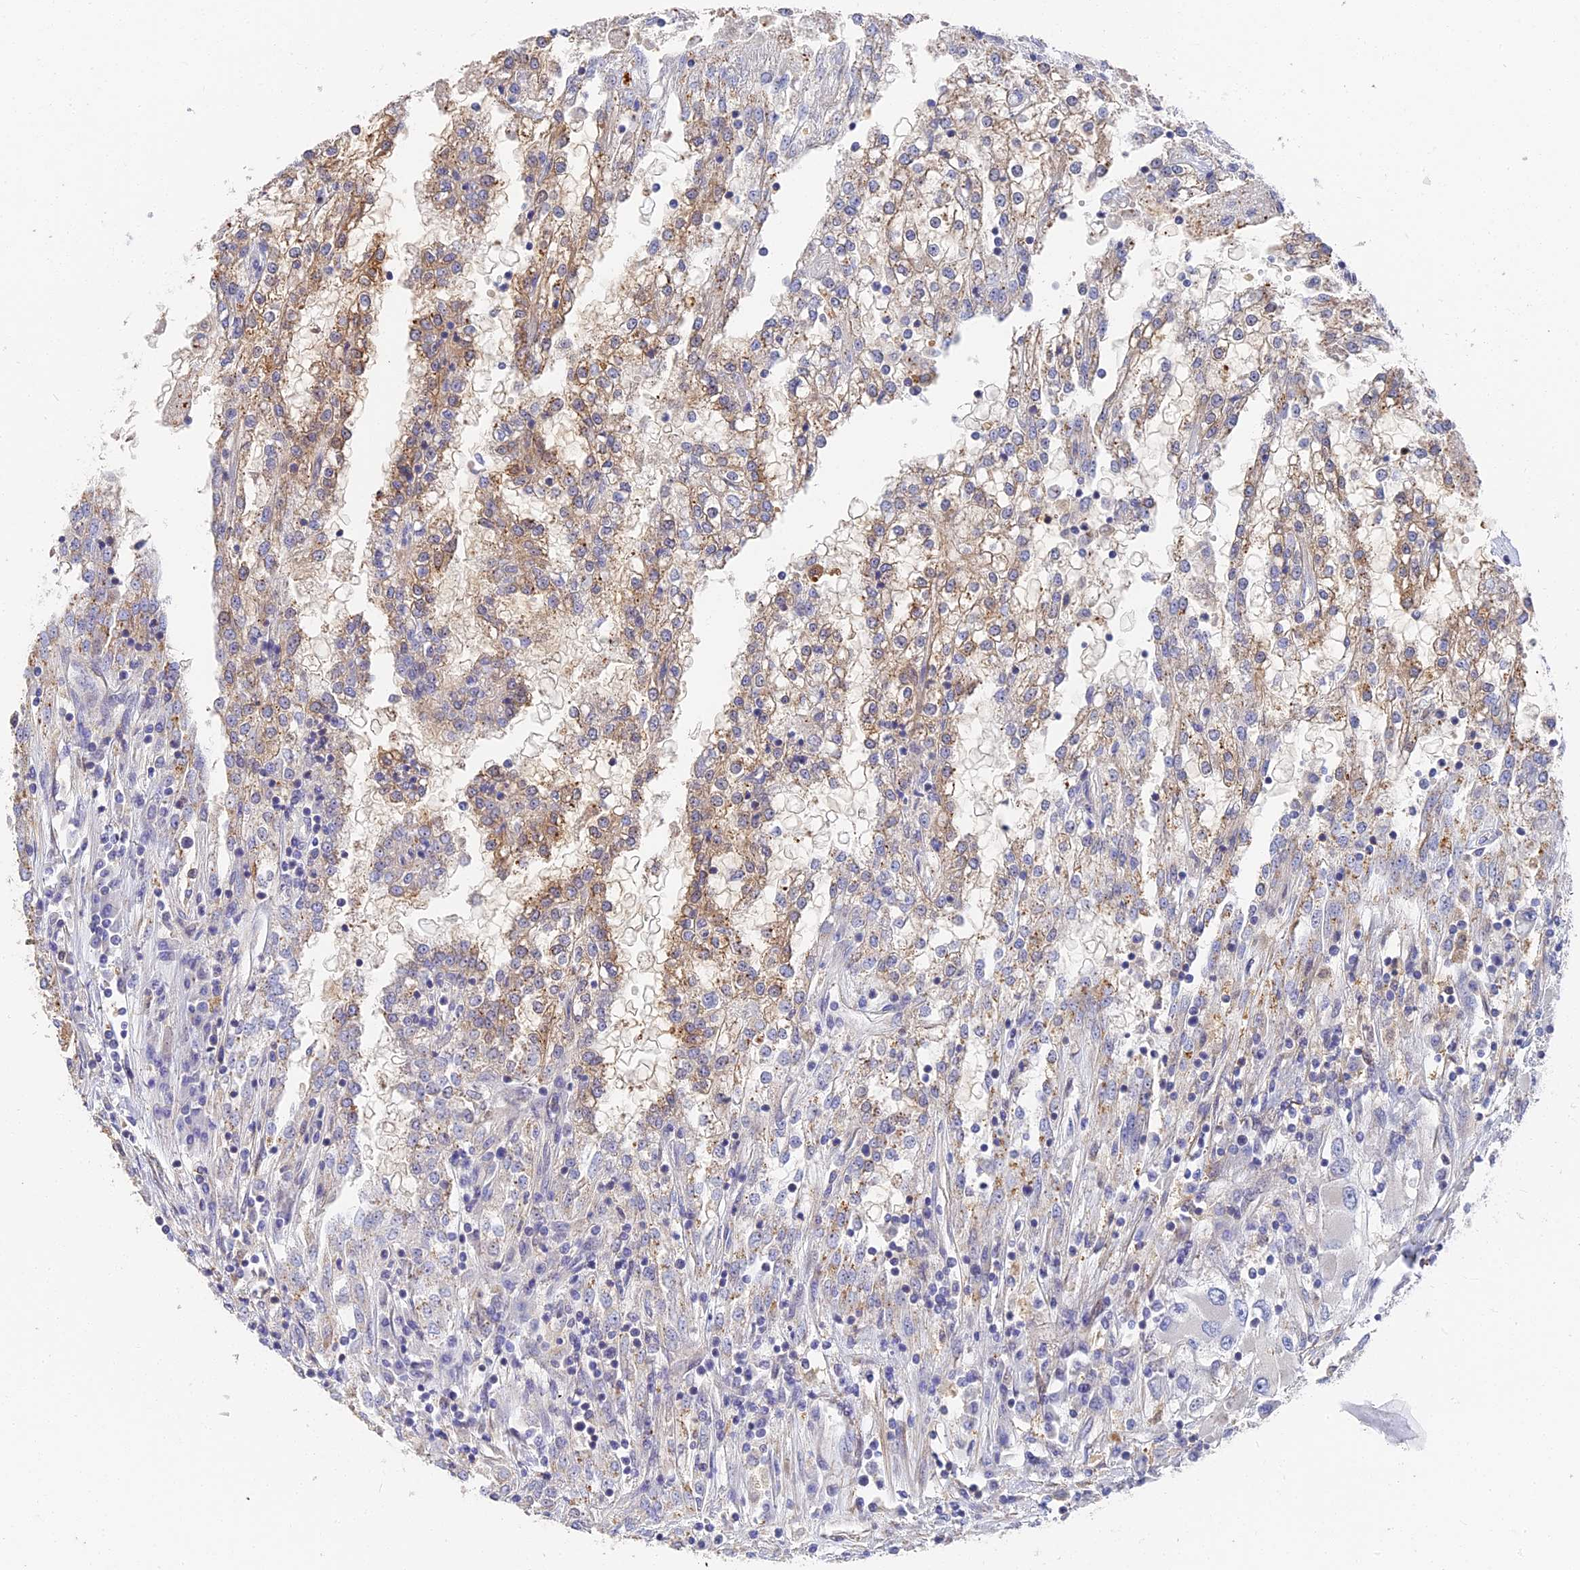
{"staining": {"intensity": "moderate", "quantity": "<25%", "location": "cytoplasmic/membranous"}, "tissue": "renal cancer", "cell_type": "Tumor cells", "image_type": "cancer", "snomed": [{"axis": "morphology", "description": "Adenocarcinoma, NOS"}, {"axis": "topography", "description": "Kidney"}], "caption": "Brown immunohistochemical staining in renal cancer (adenocarcinoma) exhibits moderate cytoplasmic/membranous positivity in about <25% of tumor cells.", "gene": "CCDC113", "patient": {"sex": "female", "age": 52}}